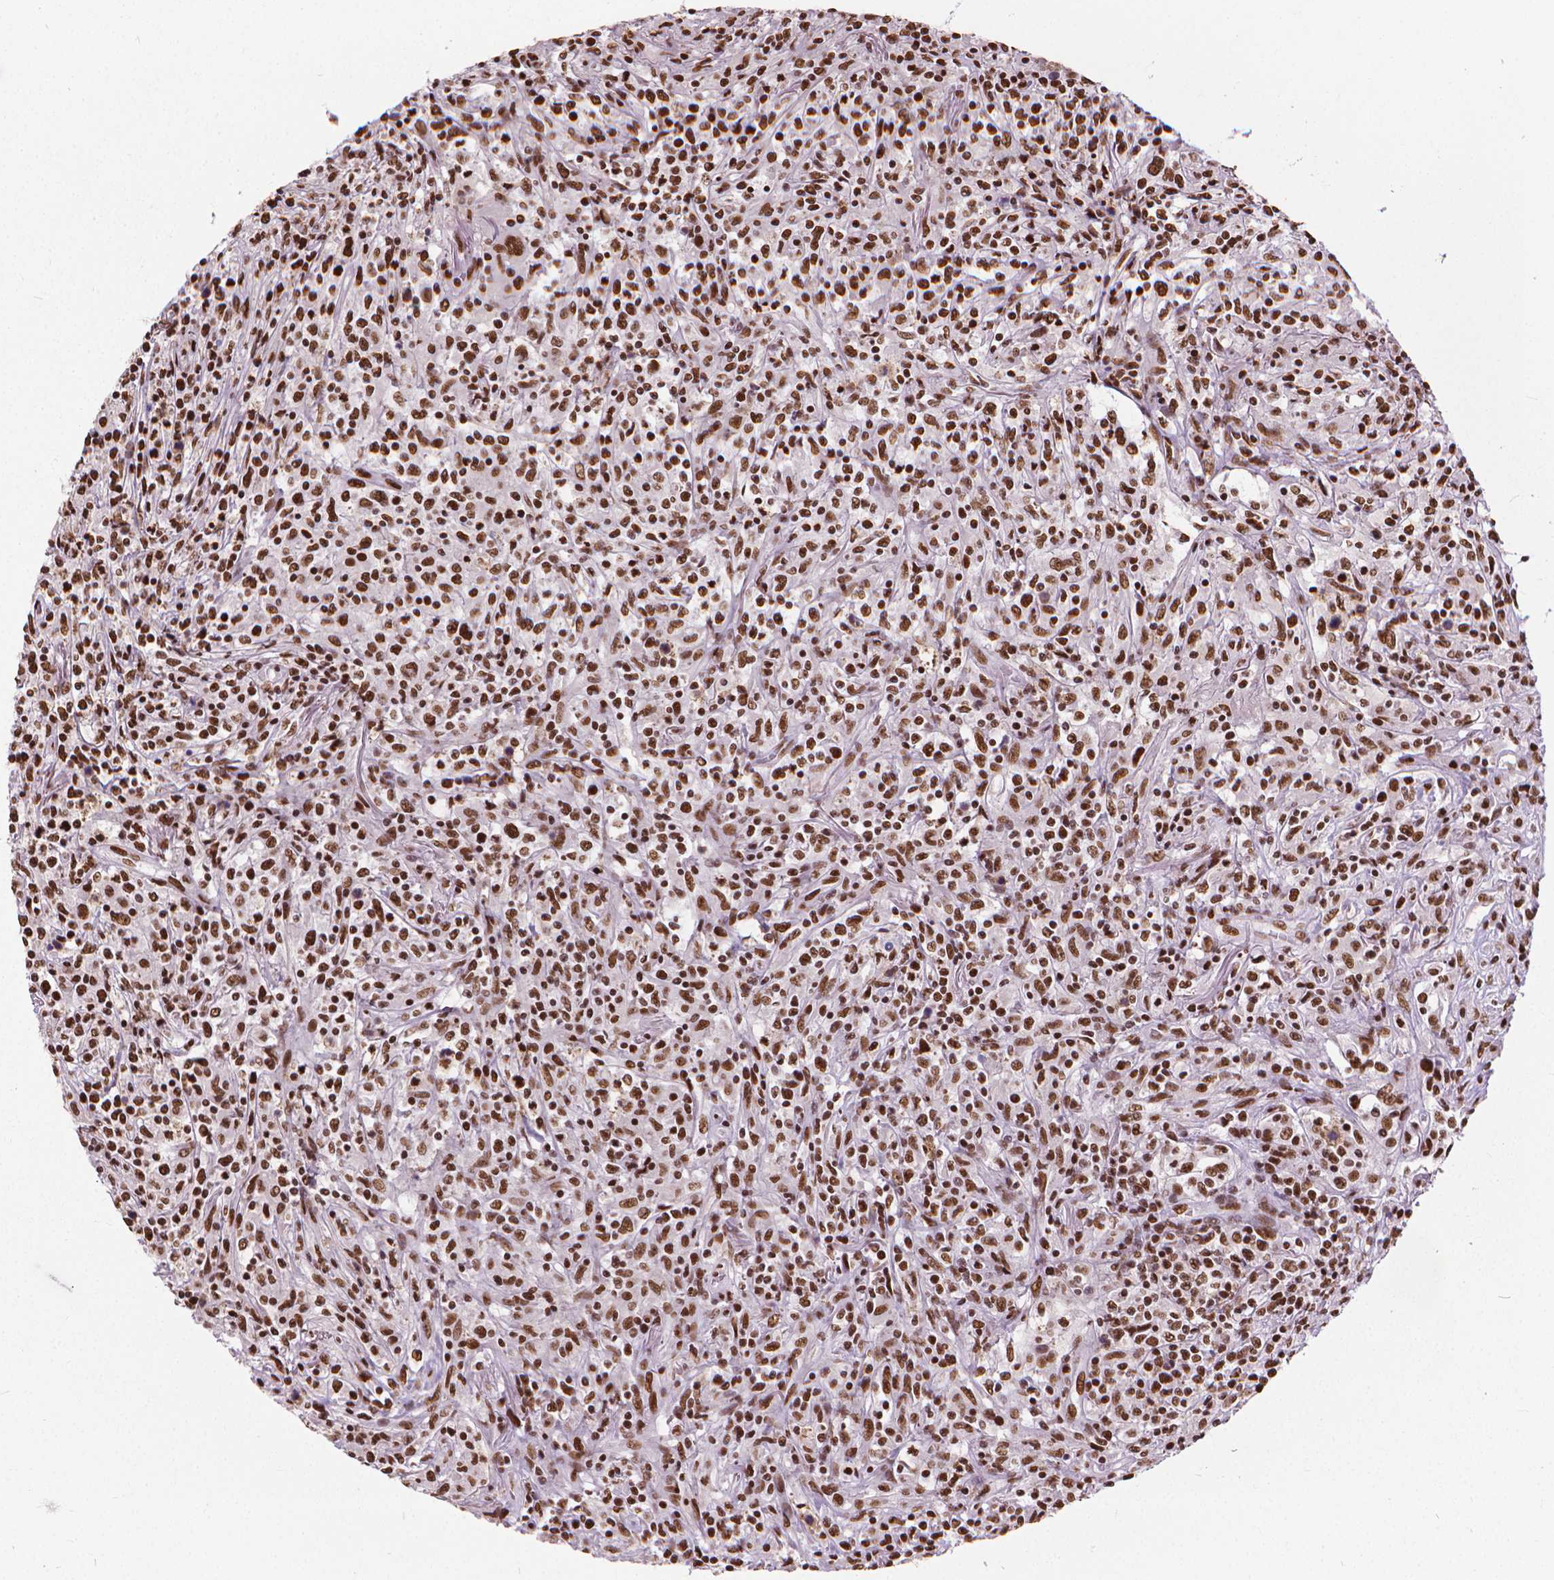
{"staining": {"intensity": "strong", "quantity": ">75%", "location": "nuclear"}, "tissue": "lymphoma", "cell_type": "Tumor cells", "image_type": "cancer", "snomed": [{"axis": "morphology", "description": "Malignant lymphoma, non-Hodgkin's type, High grade"}, {"axis": "topography", "description": "Lung"}], "caption": "Lymphoma stained for a protein displays strong nuclear positivity in tumor cells. (Stains: DAB in brown, nuclei in blue, Microscopy: brightfield microscopy at high magnification).", "gene": "AKAP8", "patient": {"sex": "male", "age": 79}}